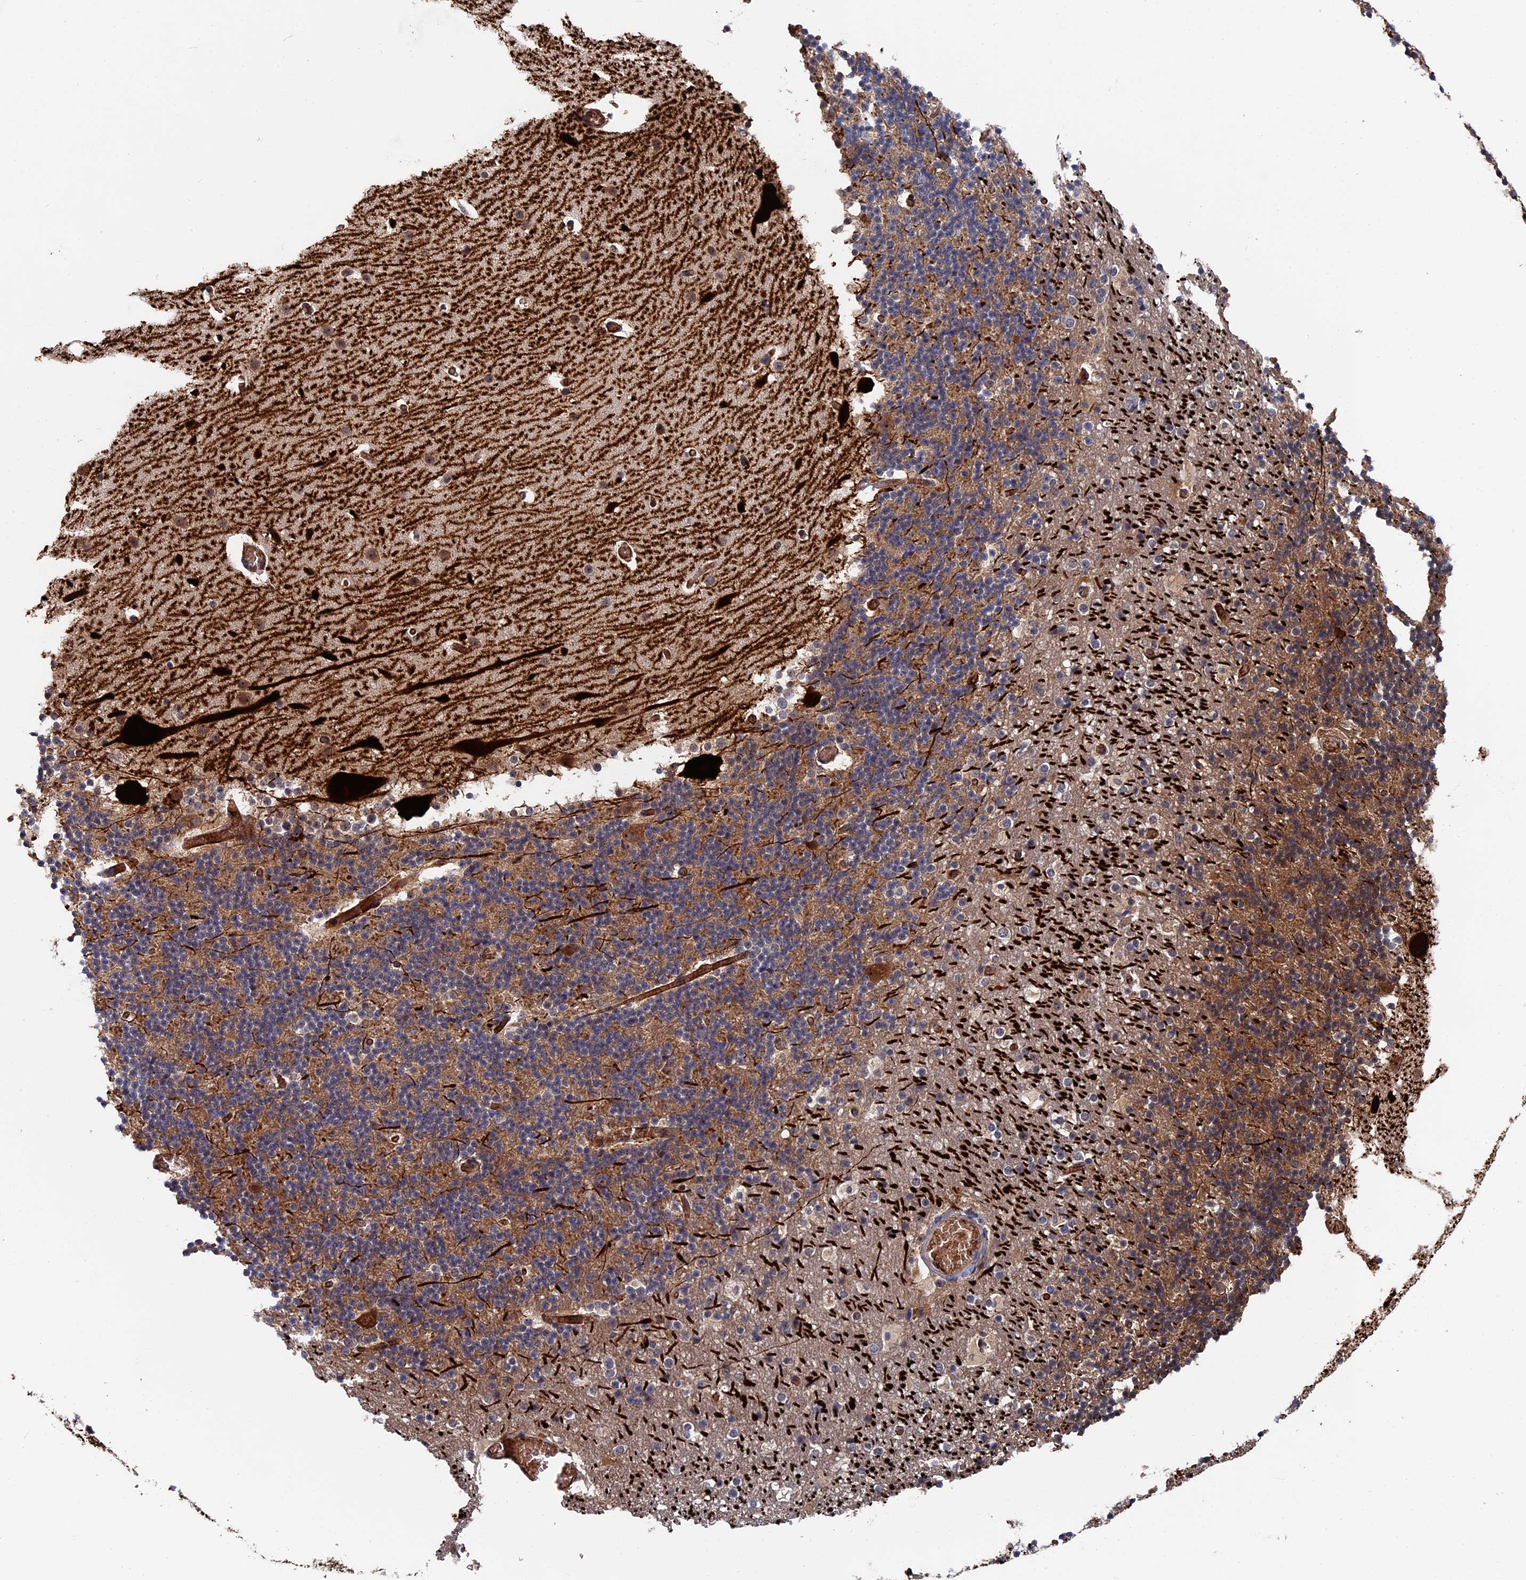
{"staining": {"intensity": "moderate", "quantity": "25%-75%", "location": "cytoplasmic/membranous,nuclear"}, "tissue": "cerebellum", "cell_type": "Cells in granular layer", "image_type": "normal", "snomed": [{"axis": "morphology", "description": "Normal tissue, NOS"}, {"axis": "topography", "description": "Cerebellum"}], "caption": "Moderate cytoplasmic/membranous,nuclear protein expression is identified in approximately 25%-75% of cells in granular layer in cerebellum. (Stains: DAB in brown, nuclei in blue, Microscopy: brightfield microscopy at high magnification).", "gene": "EXOSC9", "patient": {"sex": "male", "age": 57}}